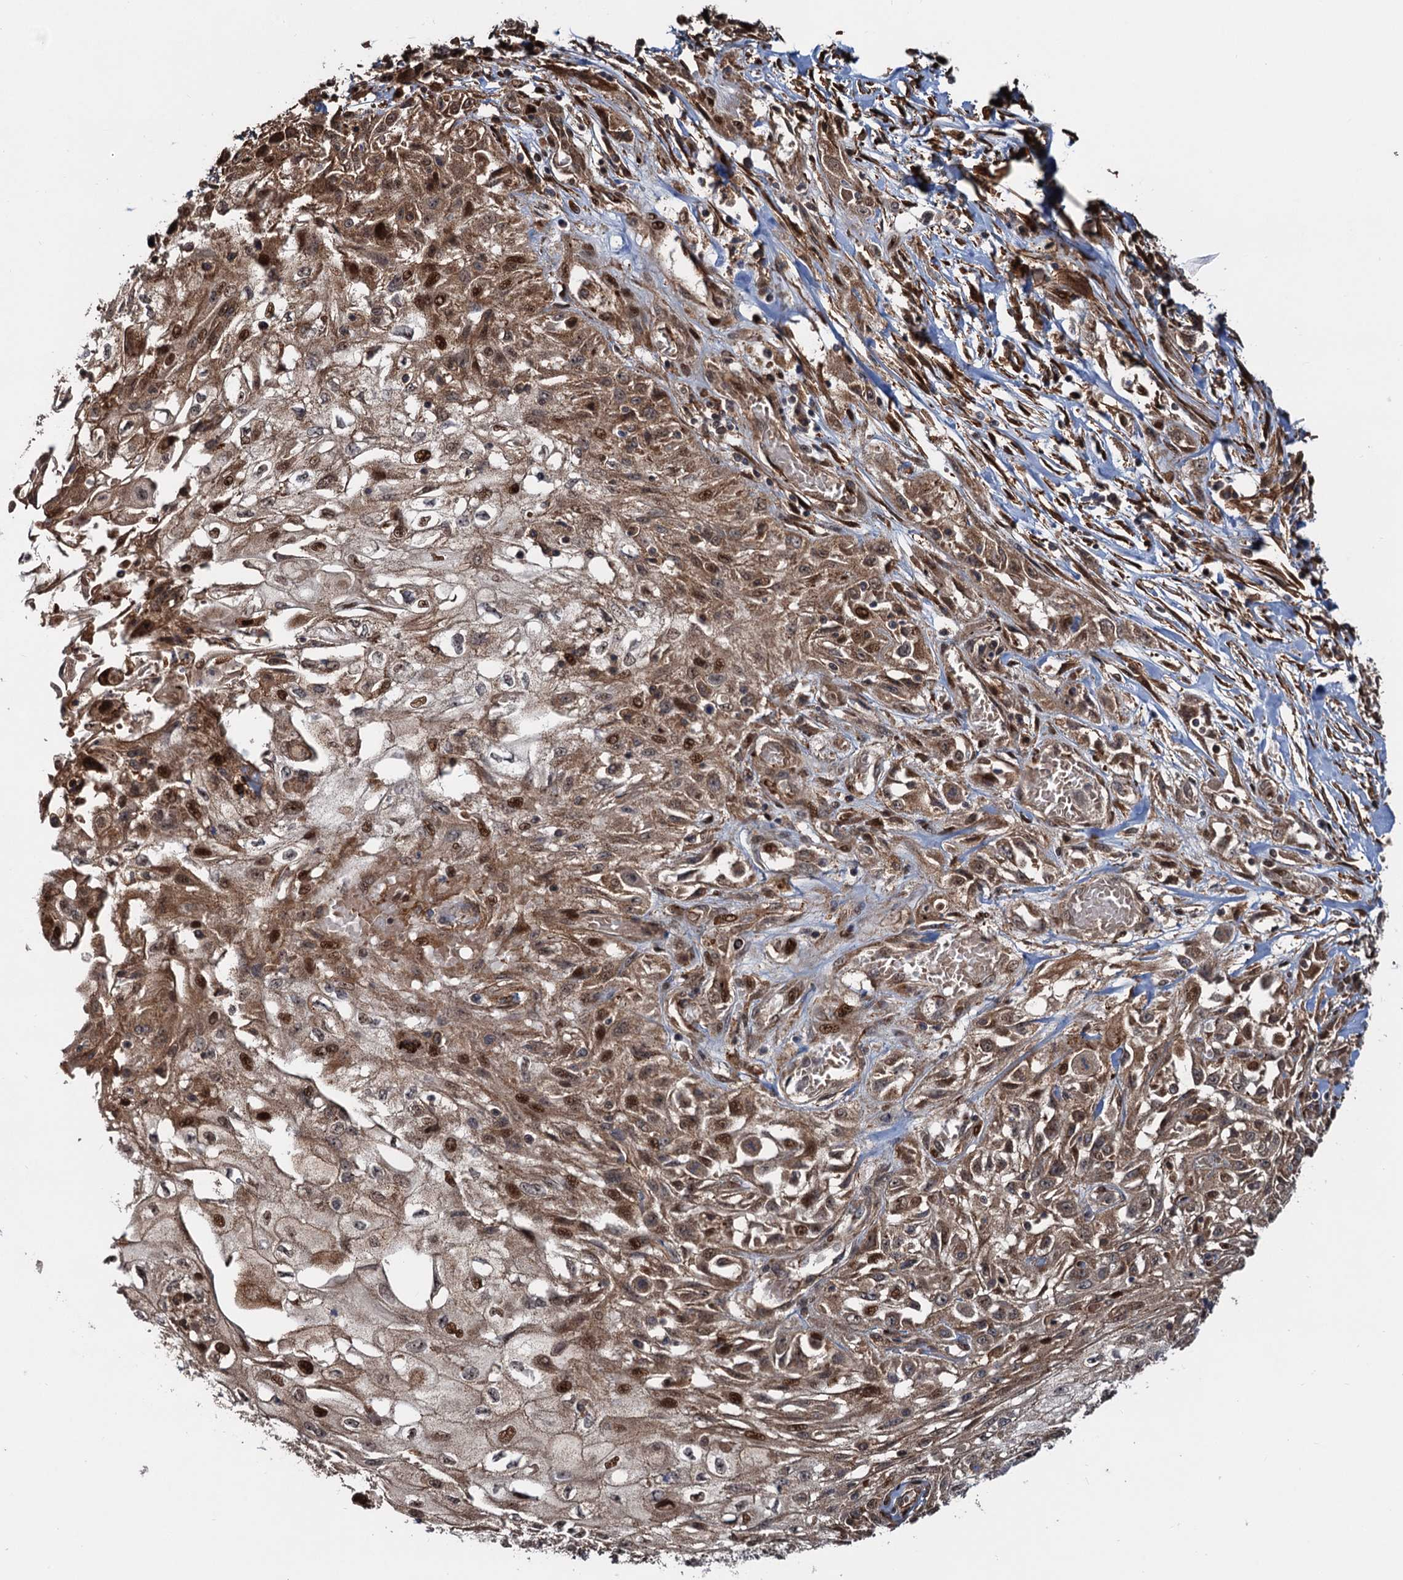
{"staining": {"intensity": "moderate", "quantity": "25%-75%", "location": "cytoplasmic/membranous,nuclear"}, "tissue": "skin cancer", "cell_type": "Tumor cells", "image_type": "cancer", "snomed": [{"axis": "morphology", "description": "Squamous cell carcinoma, NOS"}, {"axis": "morphology", "description": "Squamous cell carcinoma, metastatic, NOS"}, {"axis": "topography", "description": "Skin"}, {"axis": "topography", "description": "Lymph node"}], "caption": "Approximately 25%-75% of tumor cells in human skin cancer reveal moderate cytoplasmic/membranous and nuclear protein positivity as visualized by brown immunohistochemical staining.", "gene": "SNRNP25", "patient": {"sex": "male", "age": 75}}